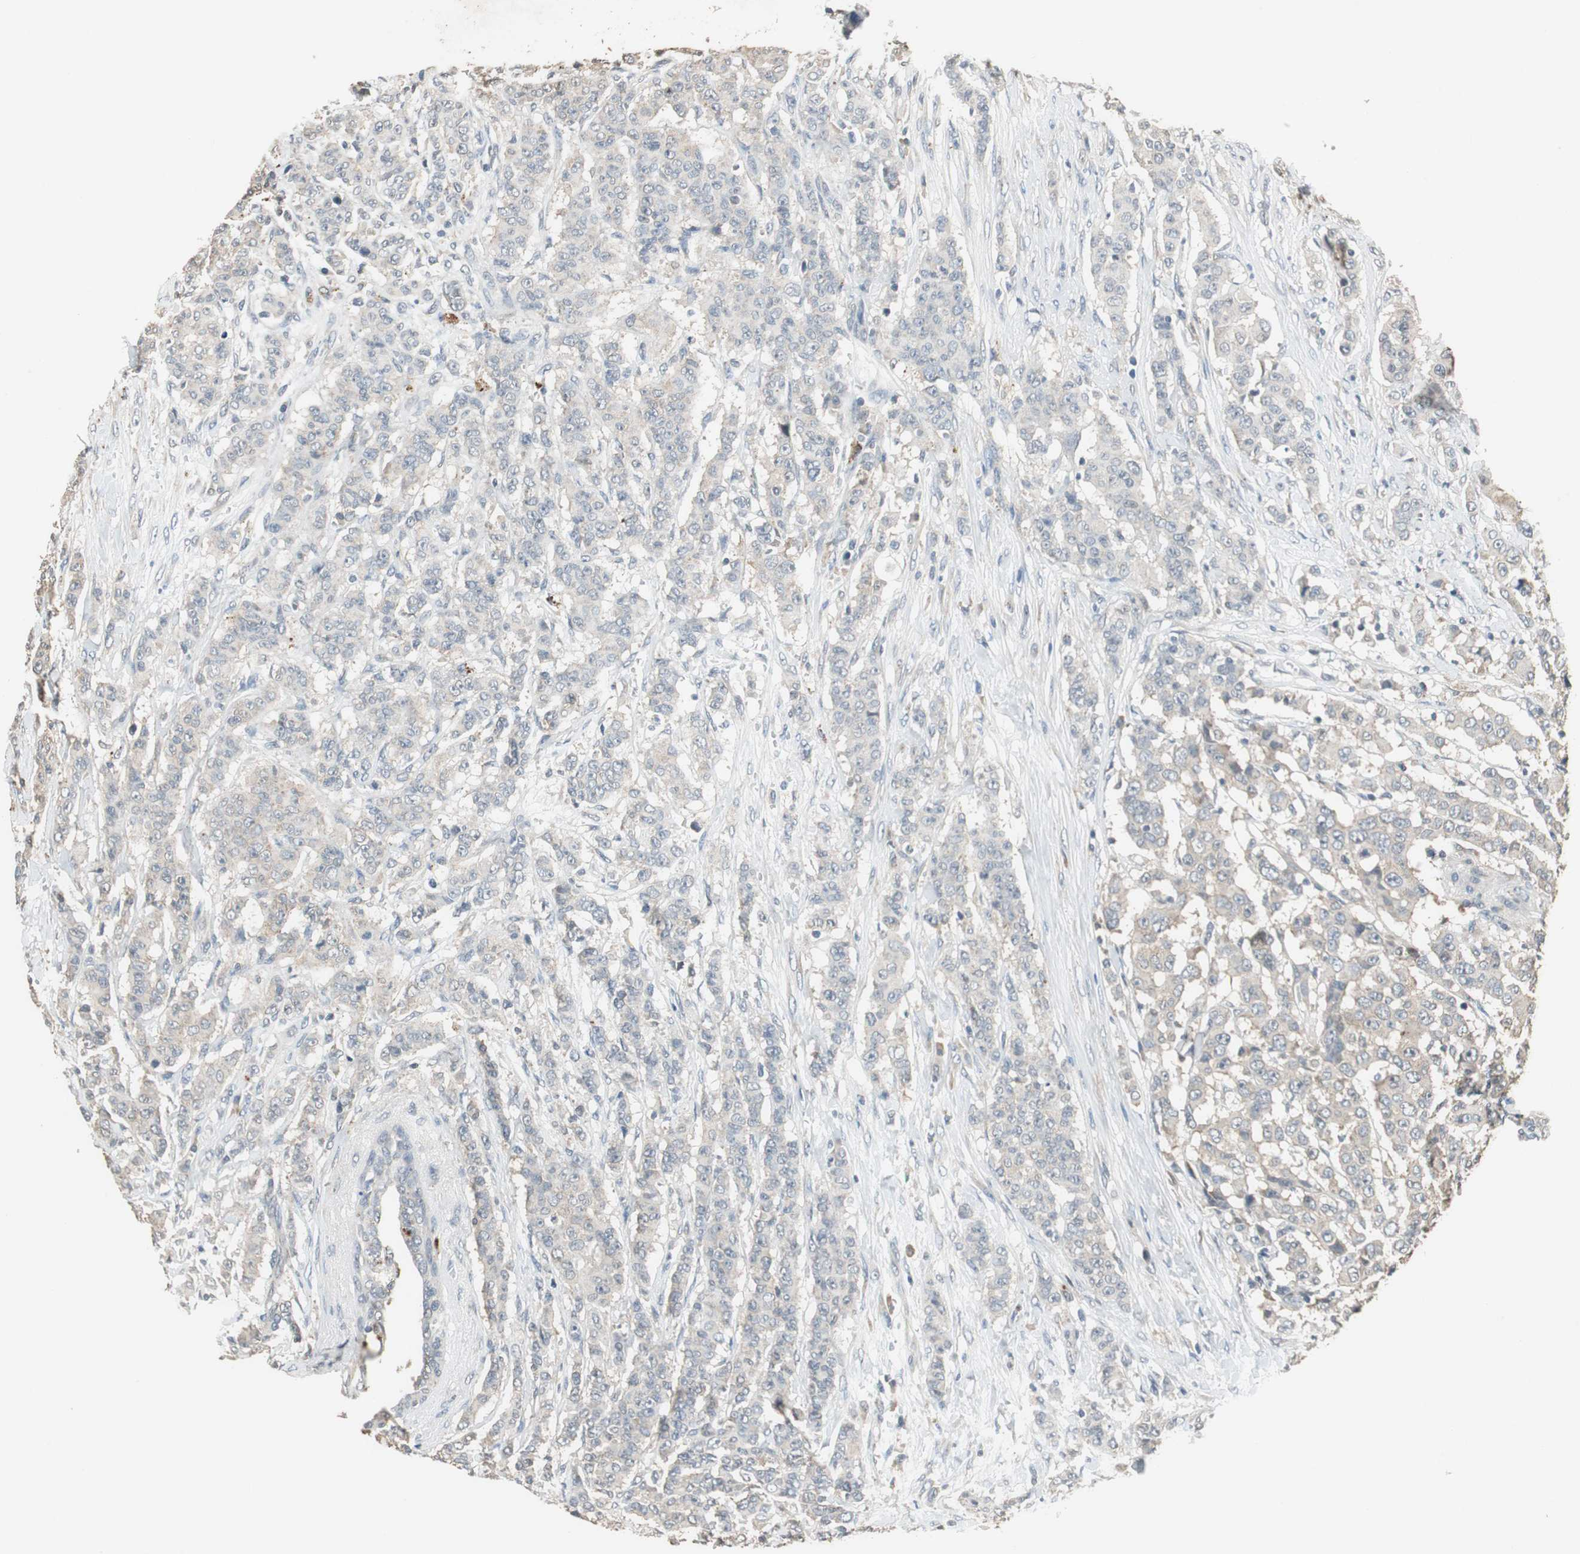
{"staining": {"intensity": "weak", "quantity": "<25%", "location": "cytoplasmic/membranous"}, "tissue": "breast cancer", "cell_type": "Tumor cells", "image_type": "cancer", "snomed": [{"axis": "morphology", "description": "Duct carcinoma"}, {"axis": "topography", "description": "Breast"}], "caption": "Immunohistochemistry (IHC) of breast cancer (intraductal carcinoma) shows no positivity in tumor cells.", "gene": "PI4KB", "patient": {"sex": "female", "age": 40}}